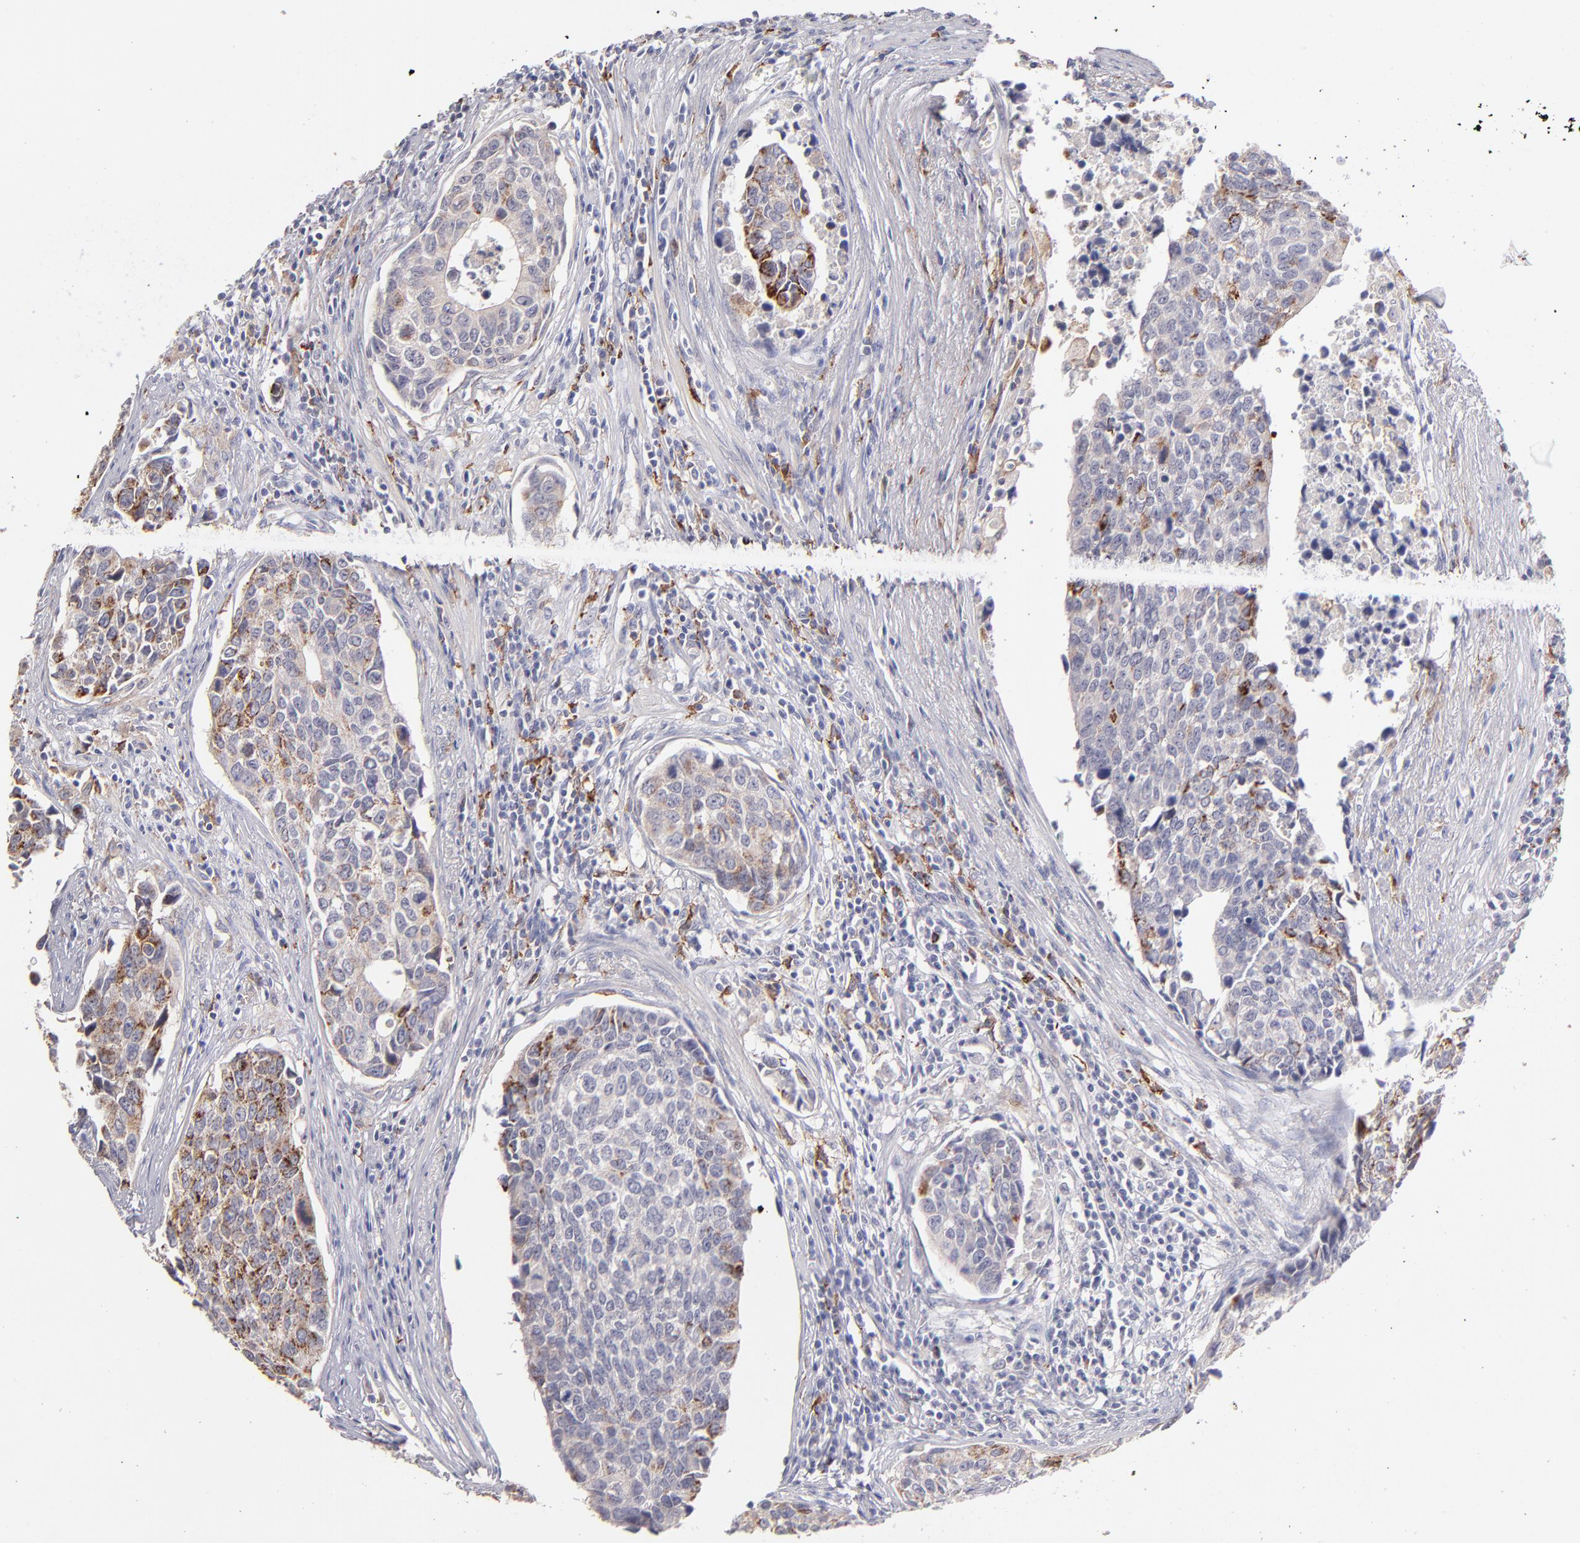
{"staining": {"intensity": "moderate", "quantity": "25%-75%", "location": "cytoplasmic/membranous"}, "tissue": "urothelial cancer", "cell_type": "Tumor cells", "image_type": "cancer", "snomed": [{"axis": "morphology", "description": "Urothelial carcinoma, High grade"}, {"axis": "topography", "description": "Urinary bladder"}], "caption": "Urothelial cancer stained with a protein marker demonstrates moderate staining in tumor cells.", "gene": "GLDC", "patient": {"sex": "male", "age": 81}}